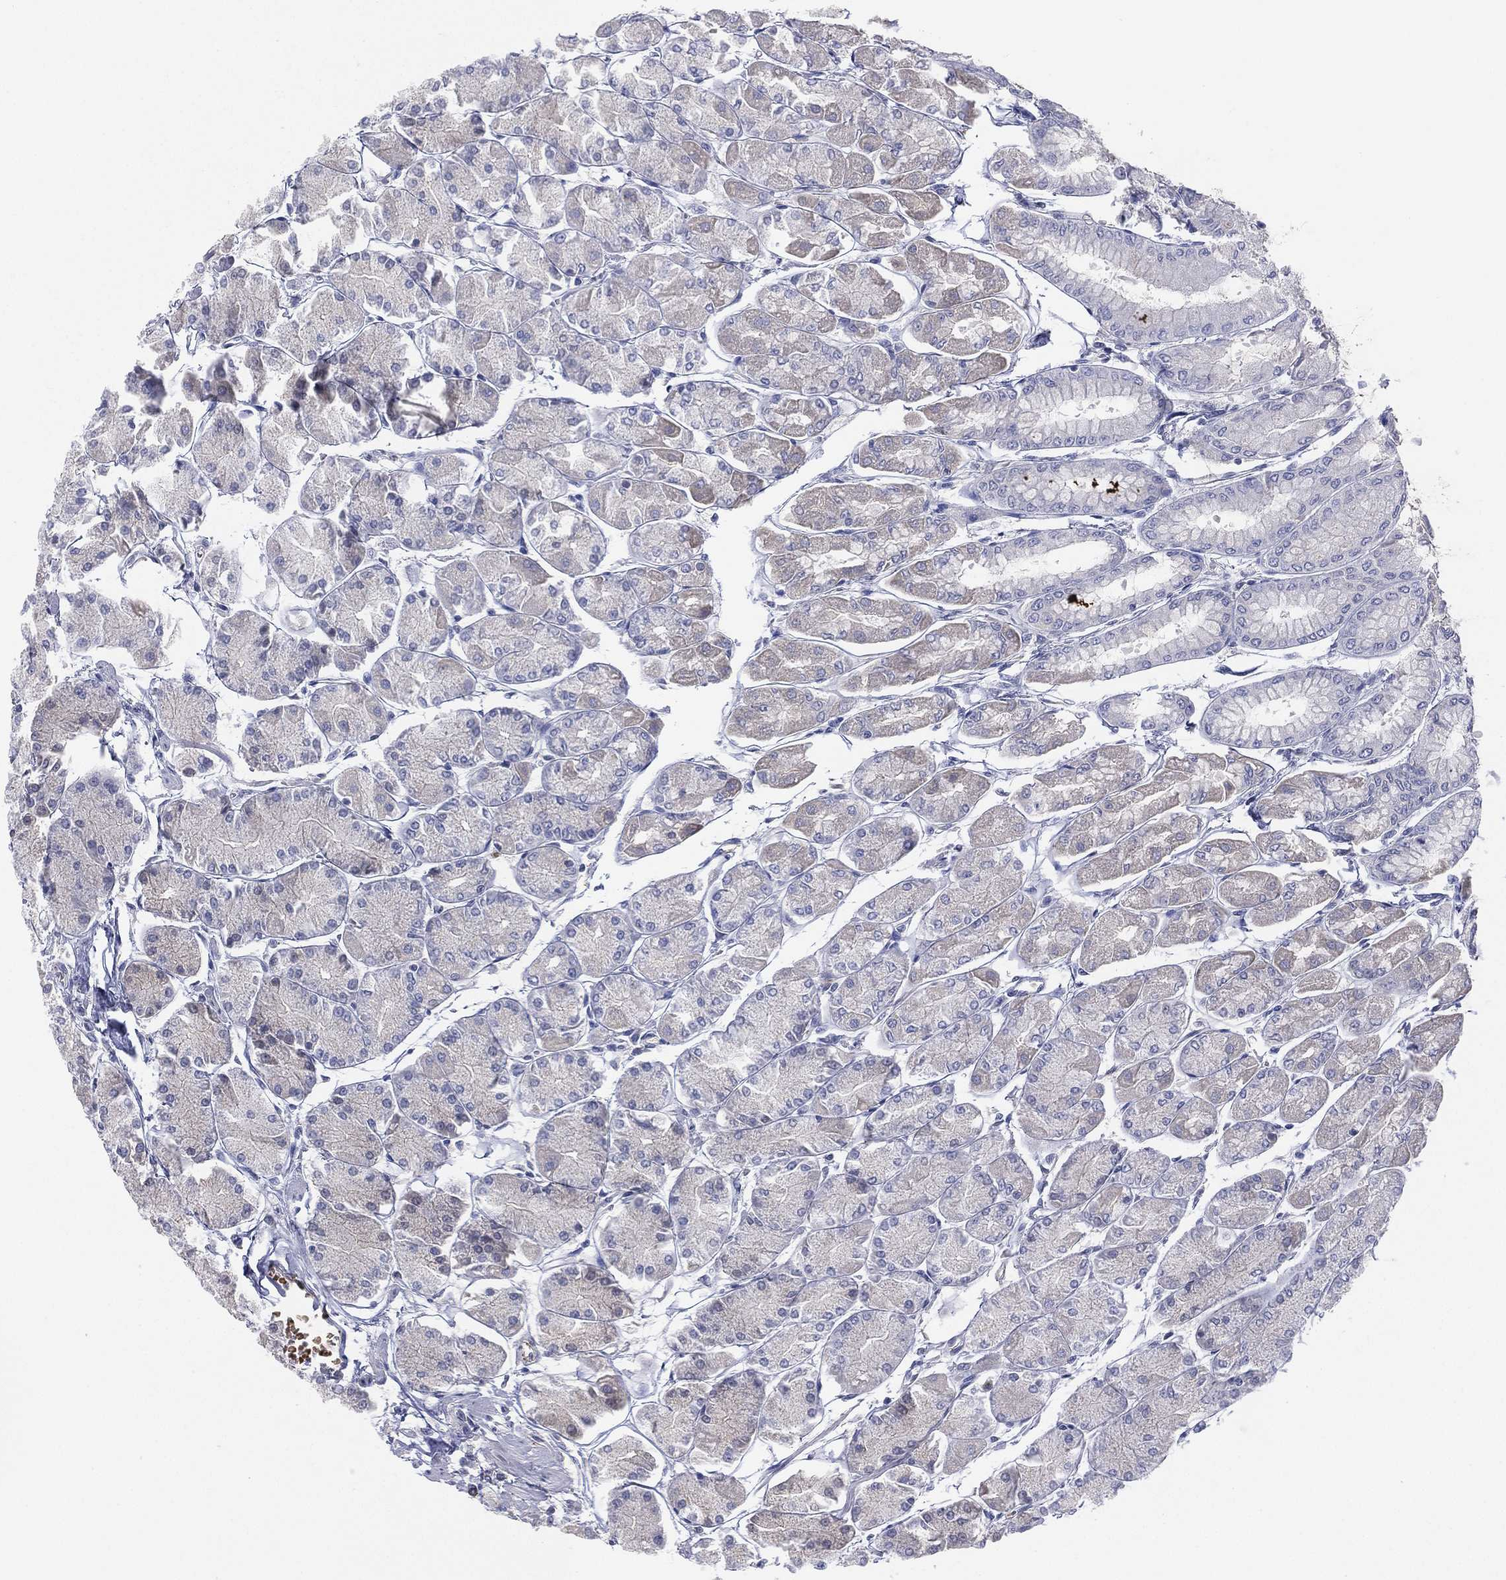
{"staining": {"intensity": "negative", "quantity": "none", "location": "none"}, "tissue": "stomach", "cell_type": "Glandular cells", "image_type": "normal", "snomed": [{"axis": "morphology", "description": "Normal tissue, NOS"}, {"axis": "topography", "description": "Stomach, upper"}], "caption": "DAB immunohistochemical staining of normal stomach reveals no significant positivity in glandular cells.", "gene": "CYP2D6", "patient": {"sex": "male", "age": 60}}